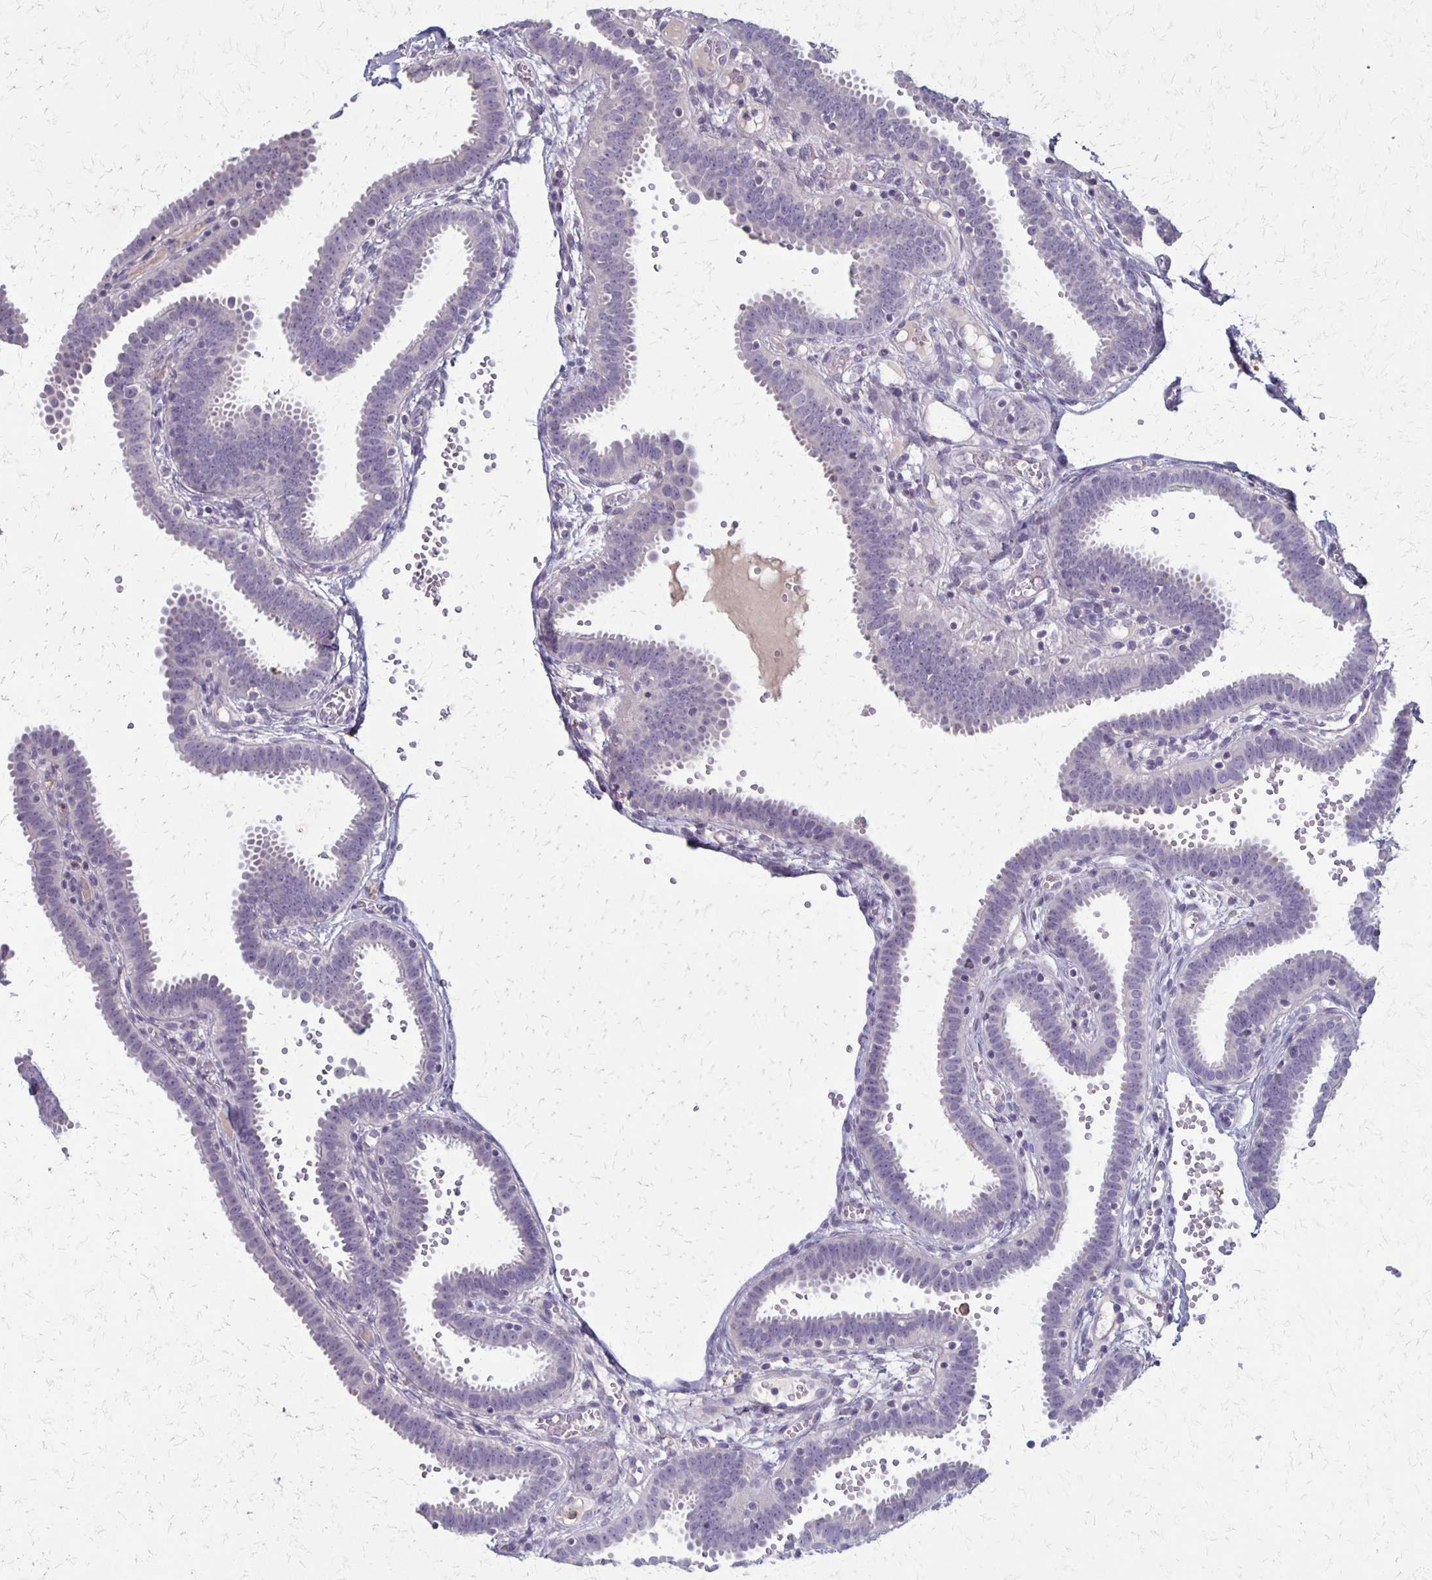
{"staining": {"intensity": "negative", "quantity": "none", "location": "none"}, "tissue": "fallopian tube", "cell_type": "Glandular cells", "image_type": "normal", "snomed": [{"axis": "morphology", "description": "Normal tissue, NOS"}, {"axis": "topography", "description": "Fallopian tube"}], "caption": "Immunohistochemistry (IHC) micrograph of normal fallopian tube stained for a protein (brown), which reveals no expression in glandular cells.", "gene": "SEPTIN5", "patient": {"sex": "female", "age": 37}}